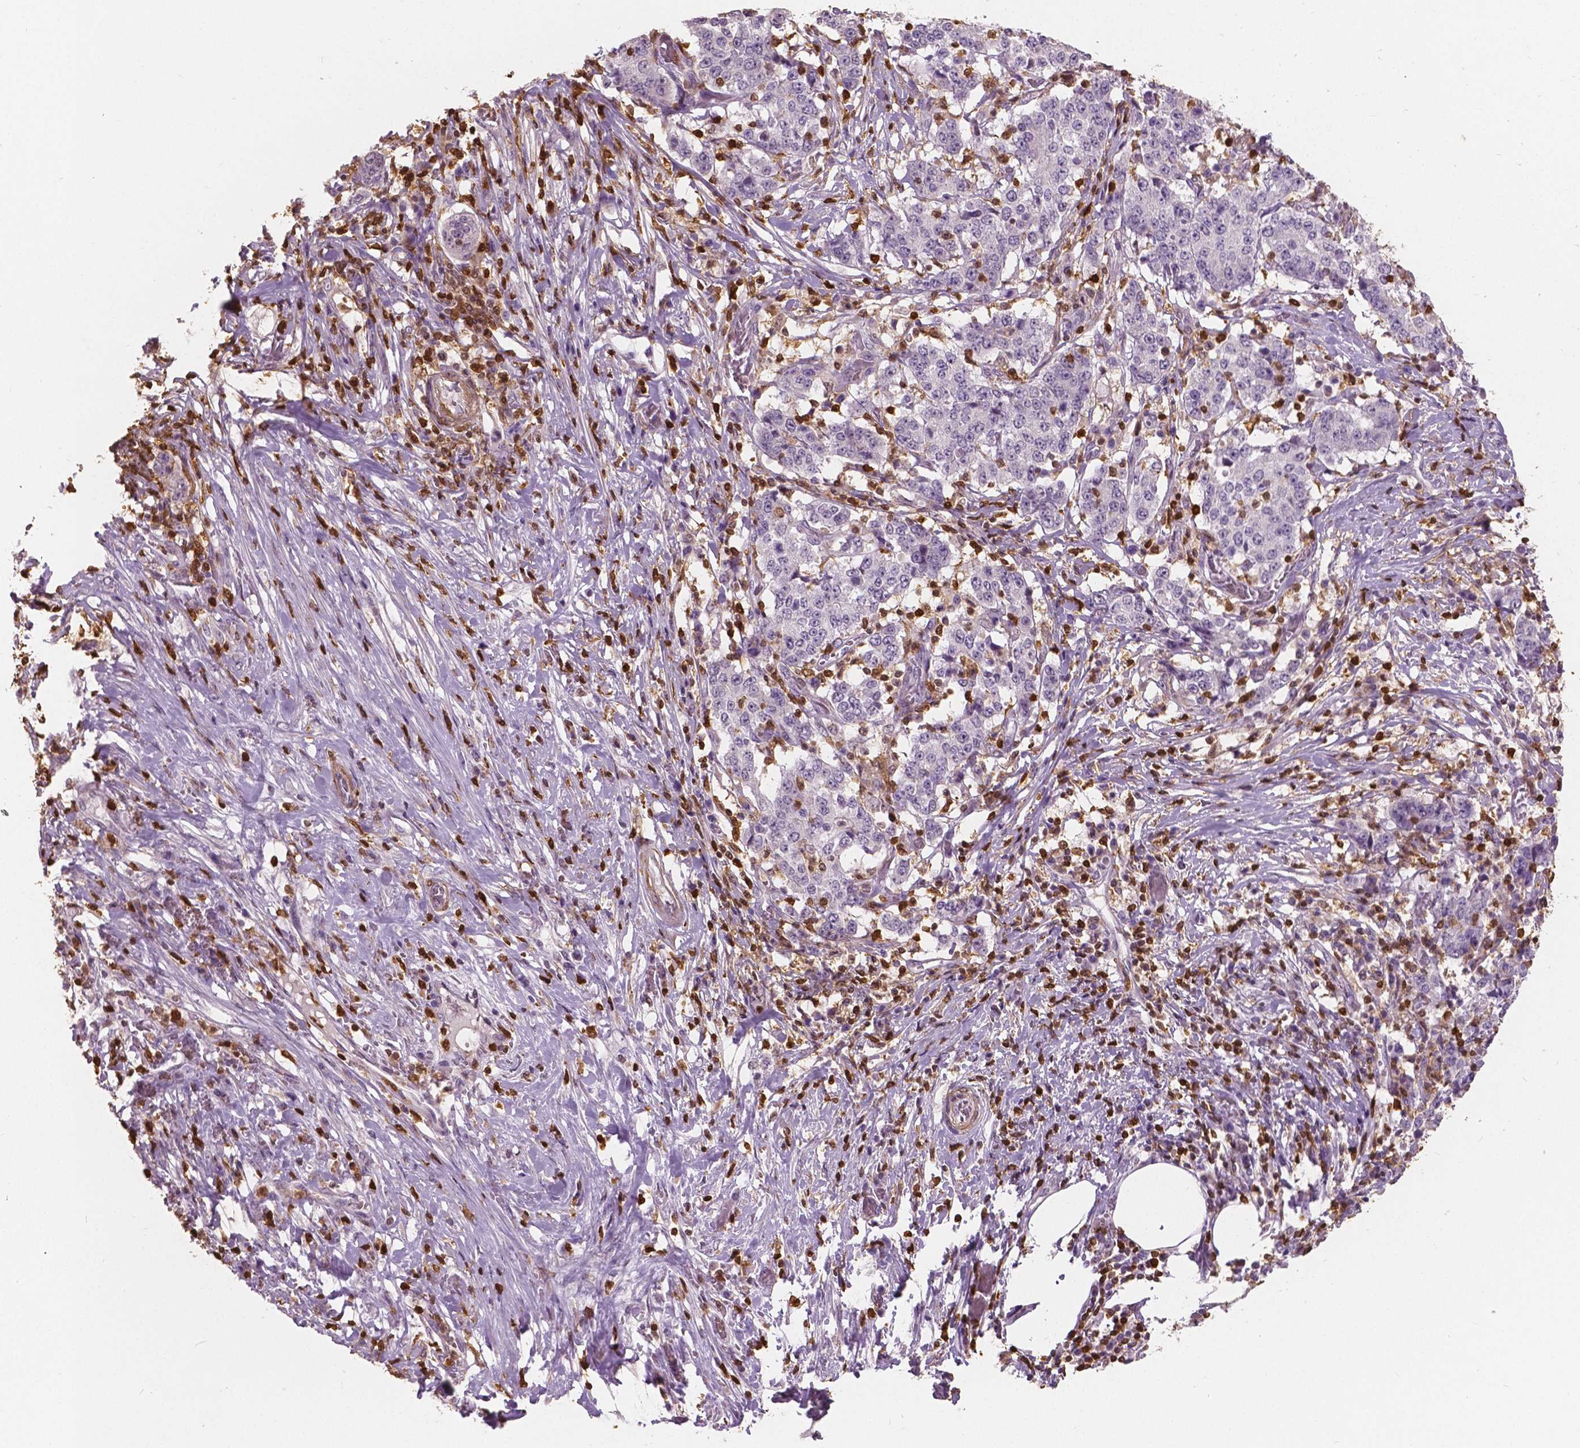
{"staining": {"intensity": "negative", "quantity": "none", "location": "none"}, "tissue": "stomach cancer", "cell_type": "Tumor cells", "image_type": "cancer", "snomed": [{"axis": "morphology", "description": "Adenocarcinoma, NOS"}, {"axis": "topography", "description": "Stomach"}], "caption": "There is no significant staining in tumor cells of stomach cancer (adenocarcinoma).", "gene": "S100A4", "patient": {"sex": "male", "age": 59}}